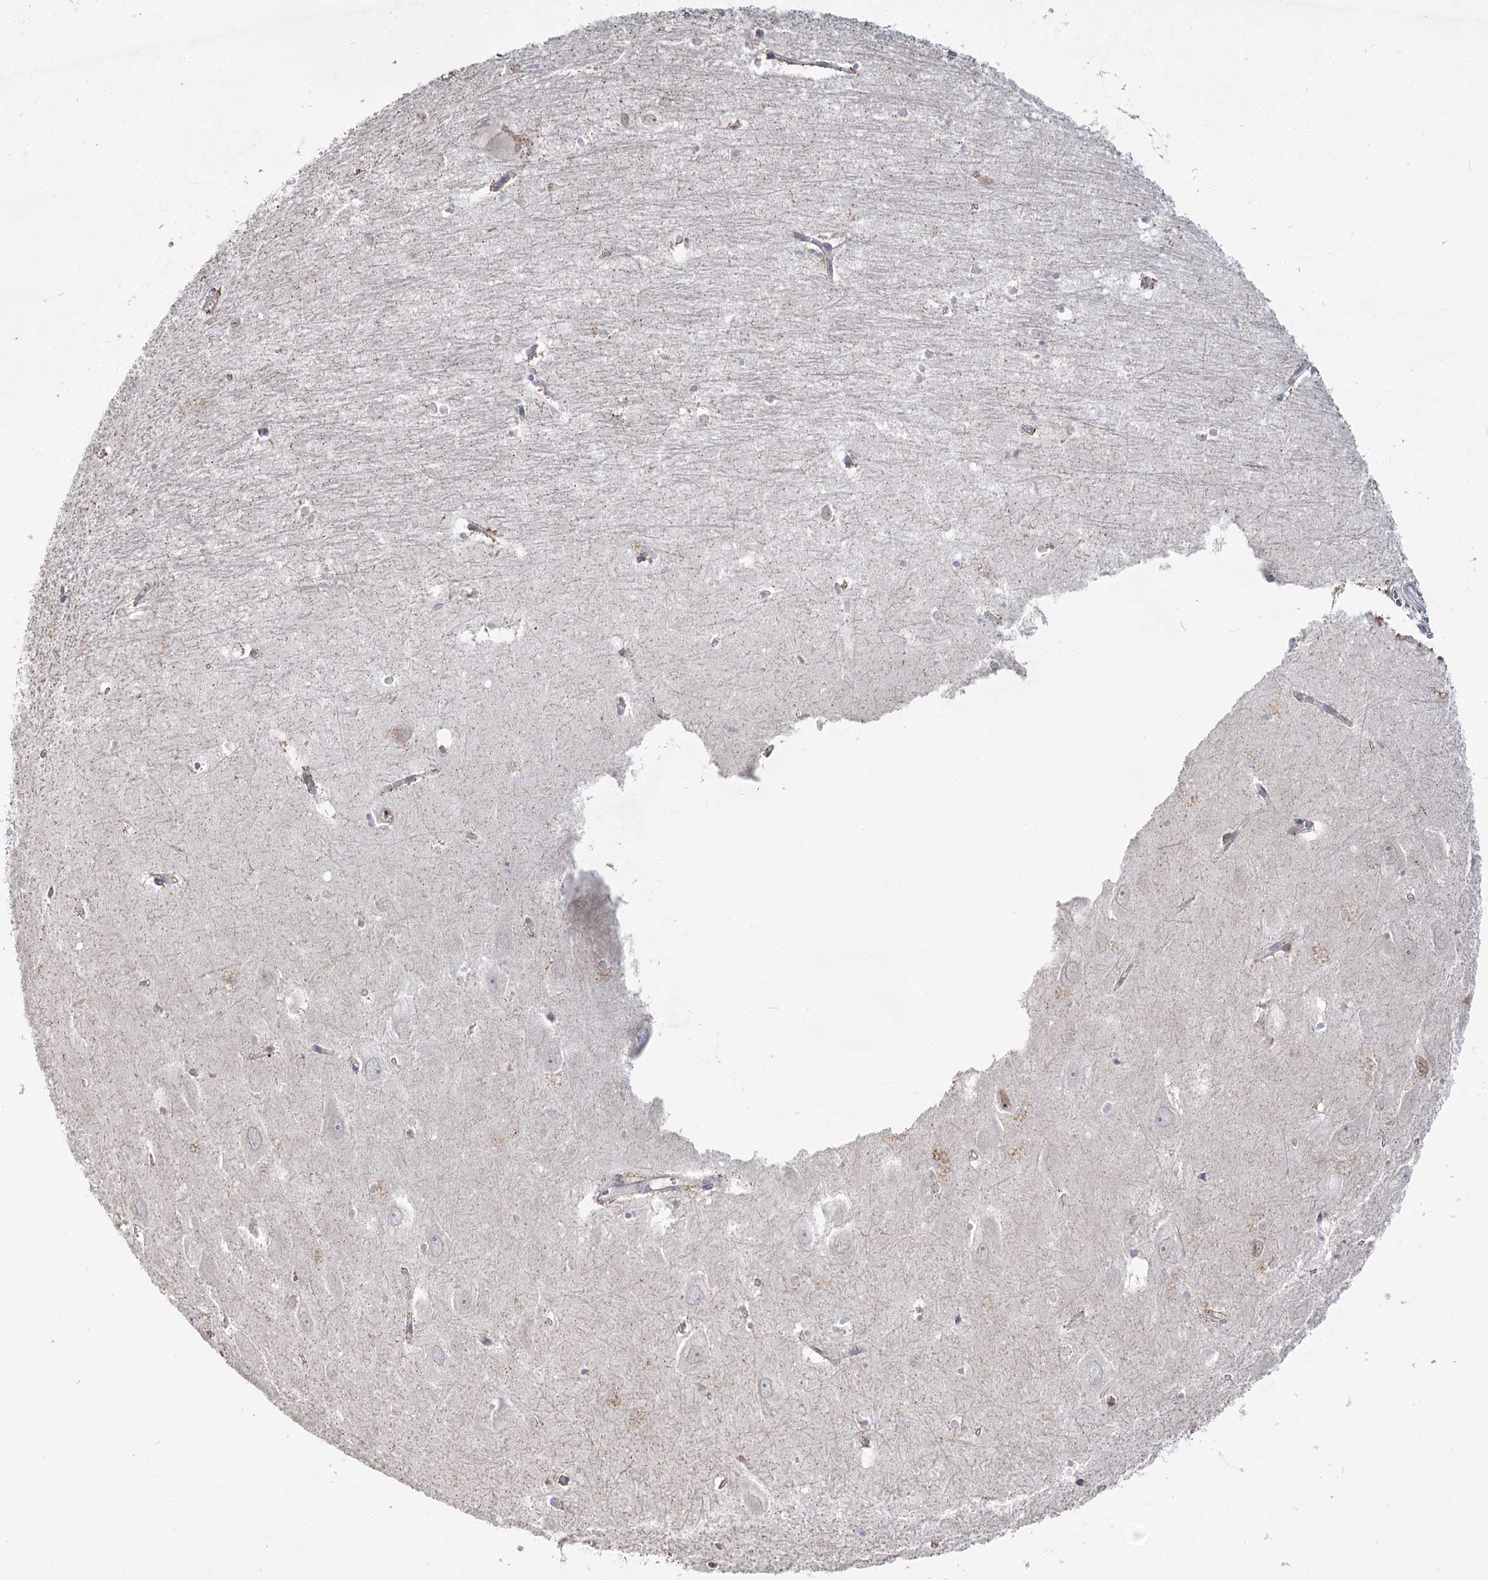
{"staining": {"intensity": "negative", "quantity": "none", "location": "none"}, "tissue": "hippocampus", "cell_type": "Glial cells", "image_type": "normal", "snomed": [{"axis": "morphology", "description": "Normal tissue, NOS"}, {"axis": "topography", "description": "Hippocampus"}], "caption": "Micrograph shows no protein expression in glial cells of benign hippocampus. (DAB (3,3'-diaminobenzidine) IHC with hematoxylin counter stain).", "gene": "TMEM187", "patient": {"sex": "female", "age": 64}}